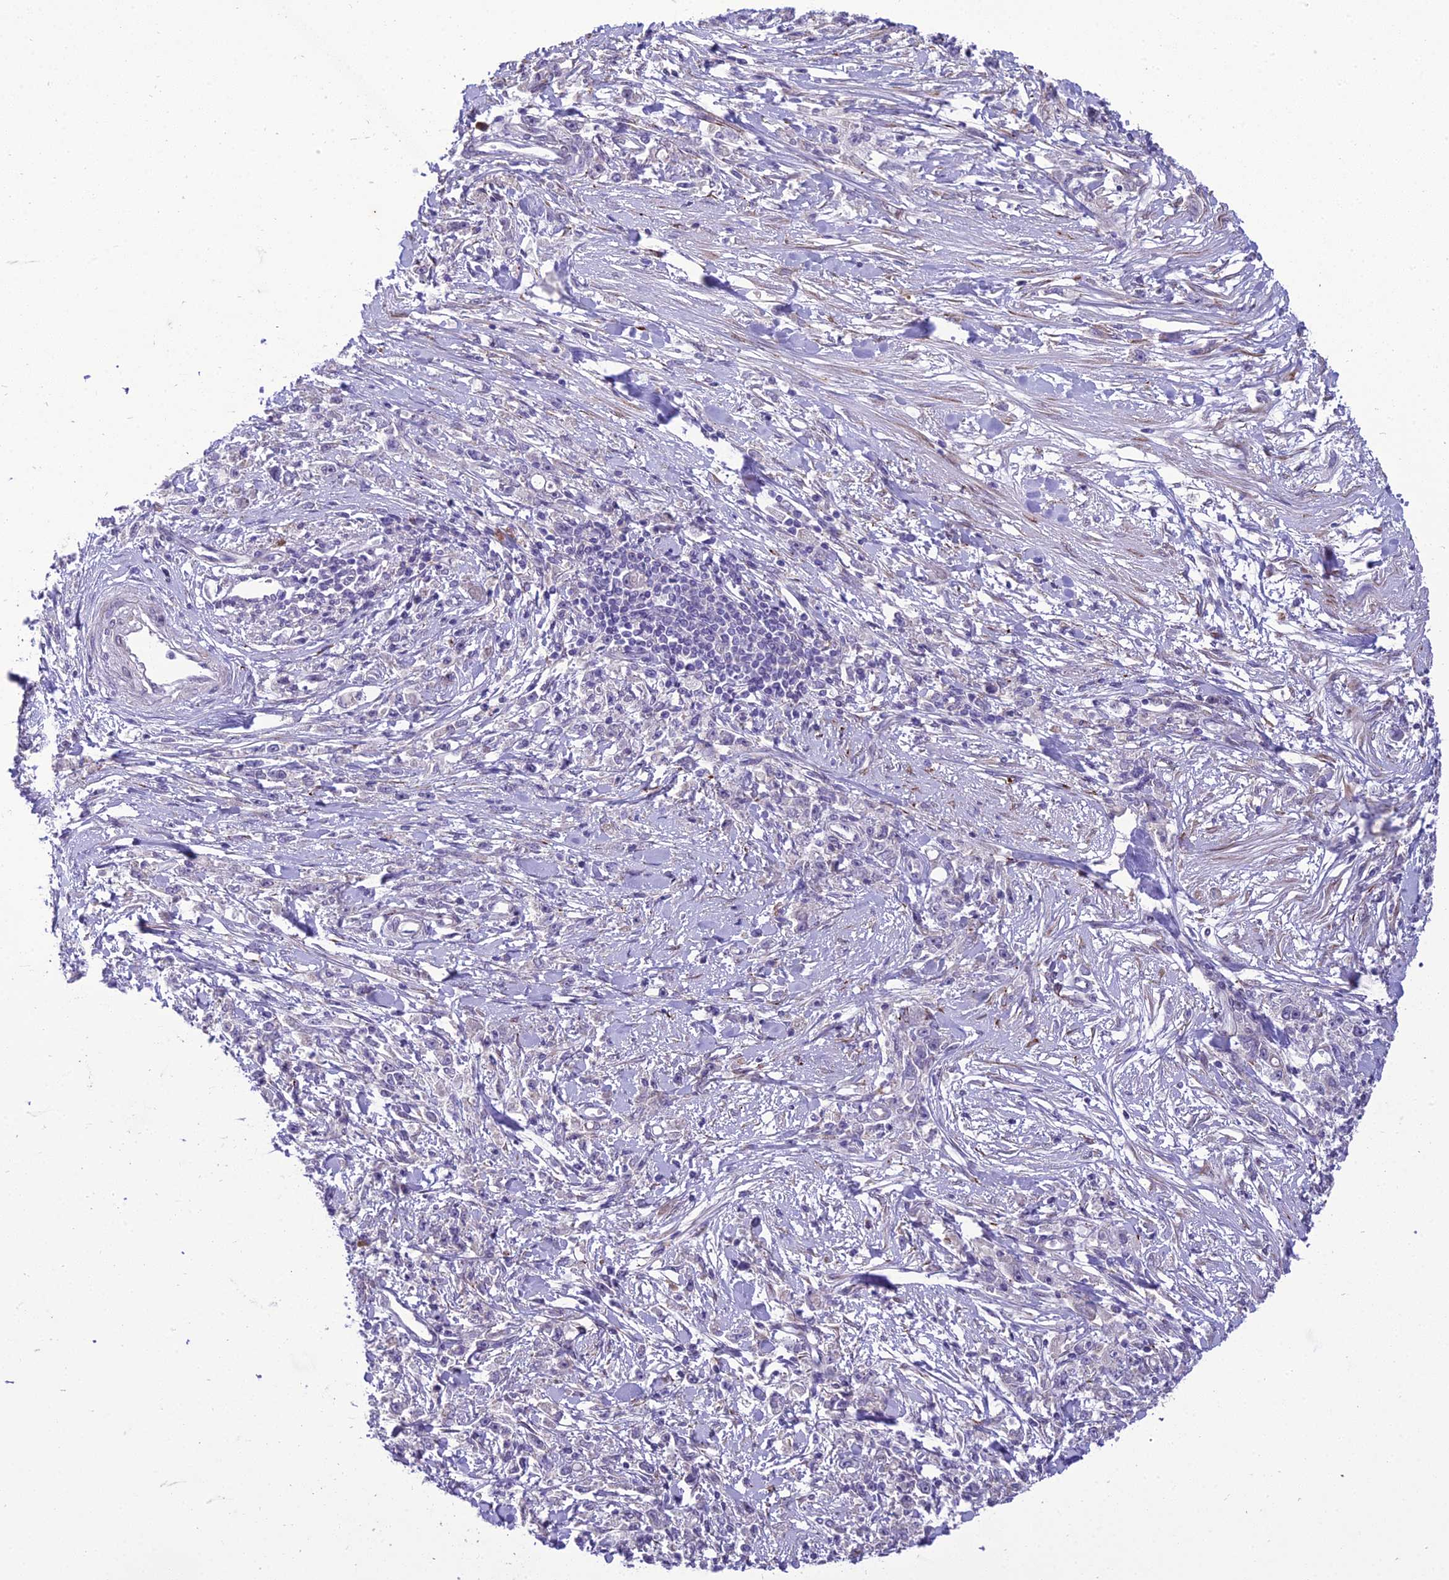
{"staining": {"intensity": "negative", "quantity": "none", "location": "none"}, "tissue": "stomach cancer", "cell_type": "Tumor cells", "image_type": "cancer", "snomed": [{"axis": "morphology", "description": "Adenocarcinoma, NOS"}, {"axis": "topography", "description": "Stomach"}], "caption": "Immunohistochemistry of human adenocarcinoma (stomach) demonstrates no expression in tumor cells.", "gene": "NEURL2", "patient": {"sex": "female", "age": 59}}